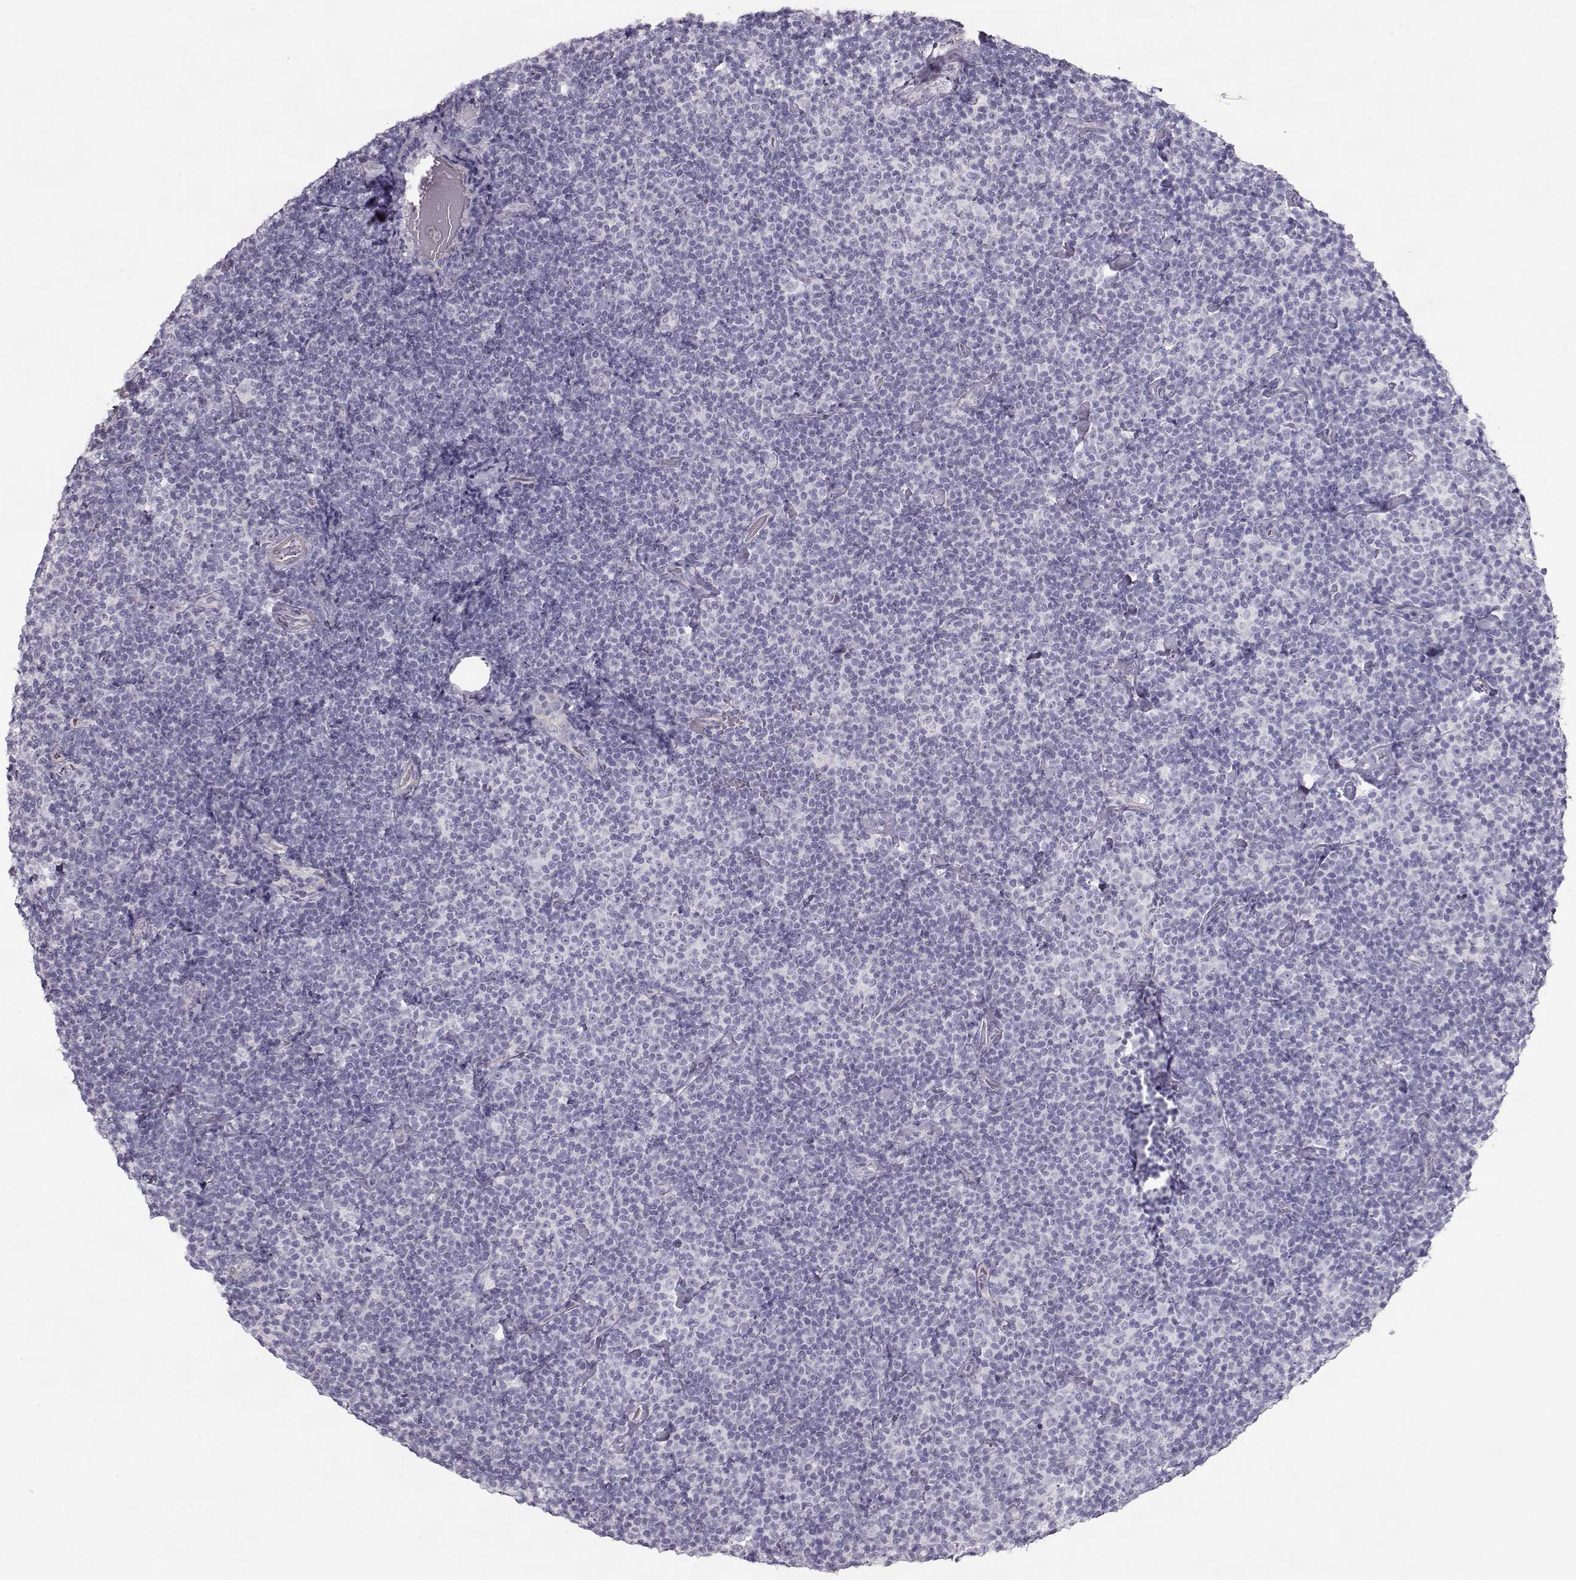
{"staining": {"intensity": "negative", "quantity": "none", "location": "none"}, "tissue": "lymphoma", "cell_type": "Tumor cells", "image_type": "cancer", "snomed": [{"axis": "morphology", "description": "Malignant lymphoma, non-Hodgkin's type, Low grade"}, {"axis": "topography", "description": "Lymph node"}], "caption": "The immunohistochemistry (IHC) micrograph has no significant staining in tumor cells of lymphoma tissue. The staining is performed using DAB (3,3'-diaminobenzidine) brown chromogen with nuclei counter-stained in using hematoxylin.", "gene": "SLITRK3", "patient": {"sex": "male", "age": 81}}